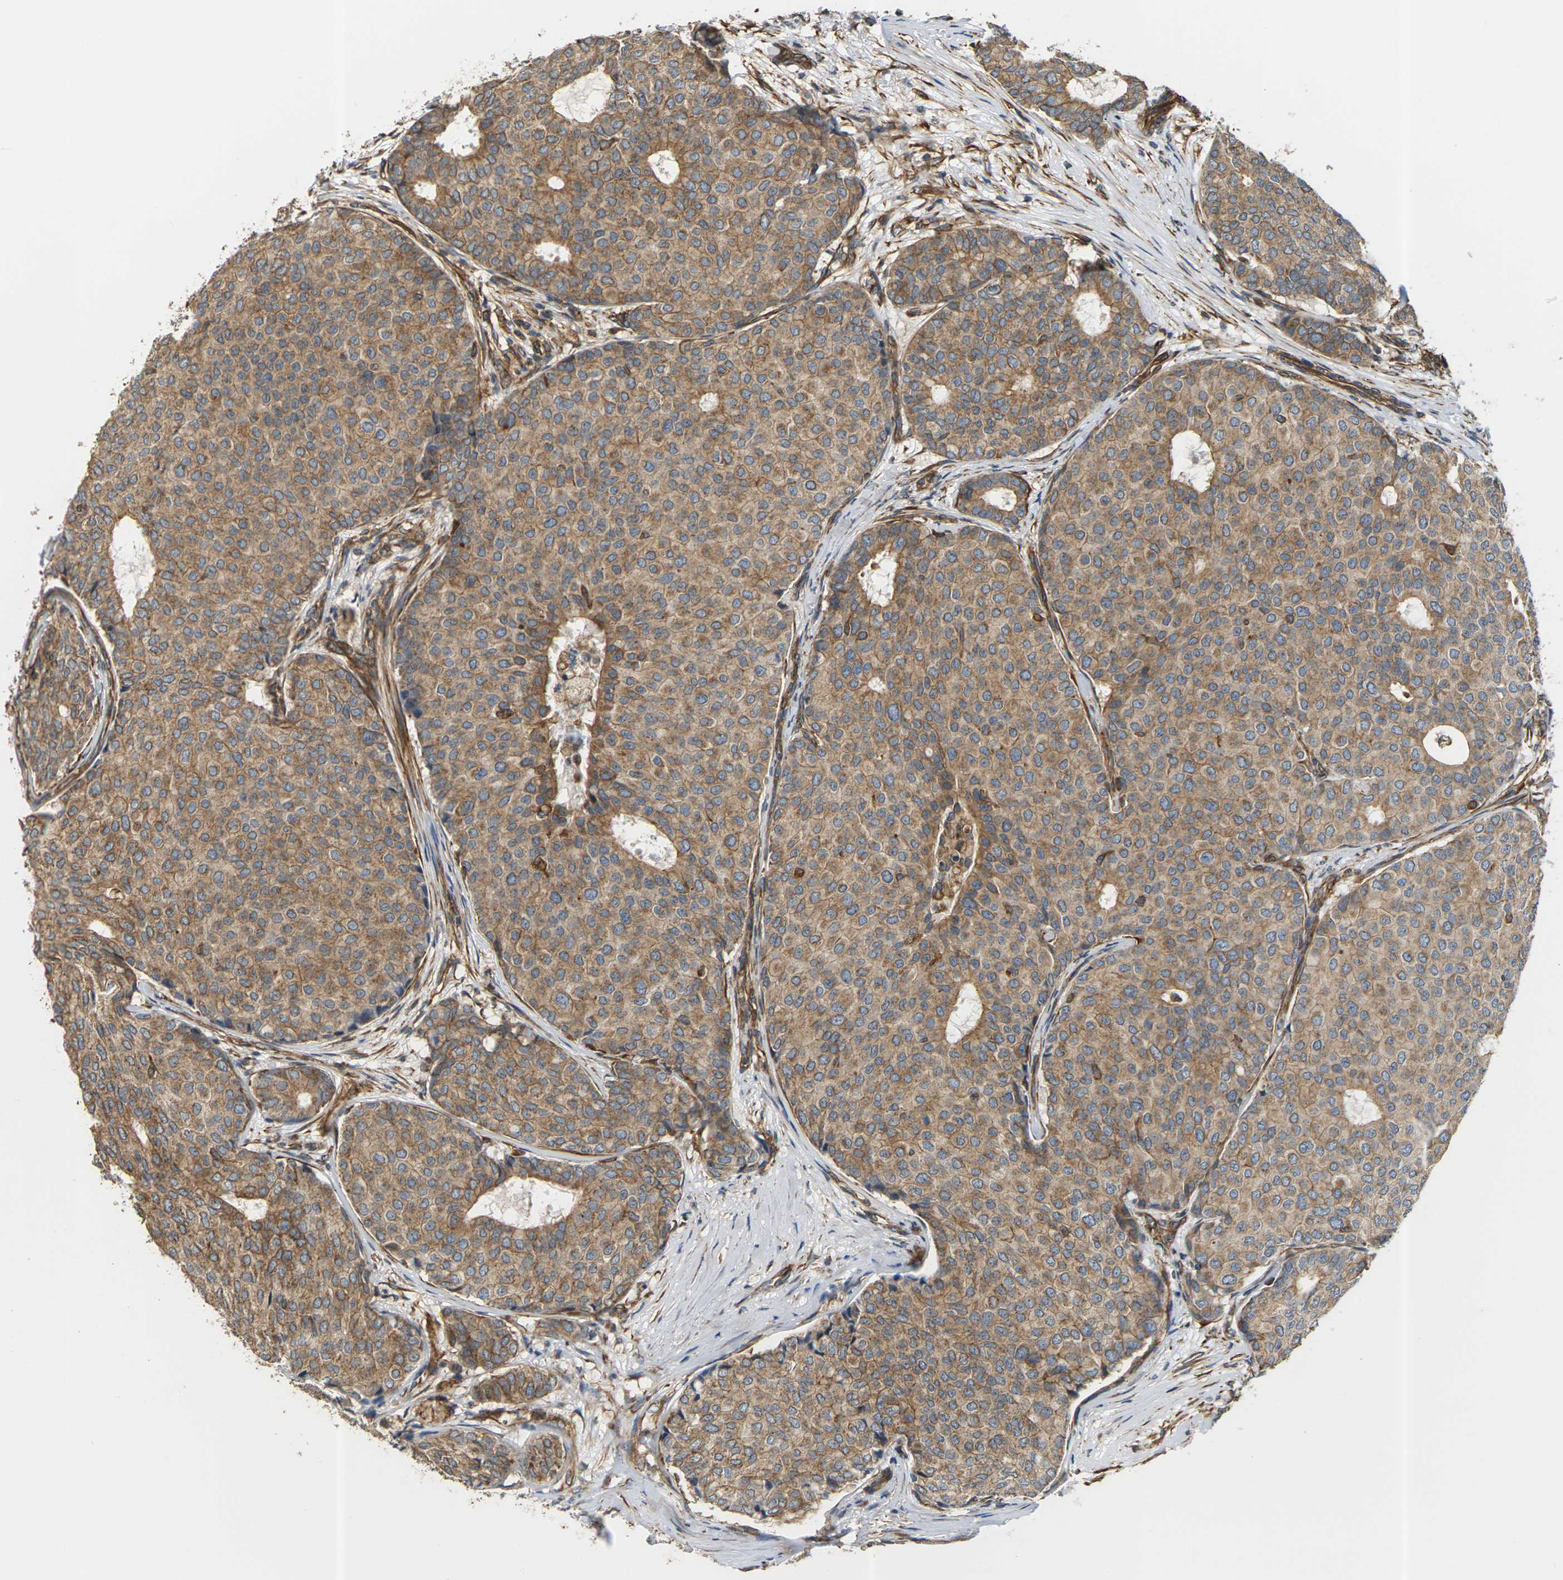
{"staining": {"intensity": "moderate", "quantity": ">75%", "location": "cytoplasmic/membranous"}, "tissue": "breast cancer", "cell_type": "Tumor cells", "image_type": "cancer", "snomed": [{"axis": "morphology", "description": "Duct carcinoma"}, {"axis": "topography", "description": "Breast"}], "caption": "IHC (DAB (3,3'-diaminobenzidine)) staining of human infiltrating ductal carcinoma (breast) shows moderate cytoplasmic/membranous protein positivity in approximately >75% of tumor cells. (Brightfield microscopy of DAB IHC at high magnification).", "gene": "PCDHB4", "patient": {"sex": "female", "age": 75}}